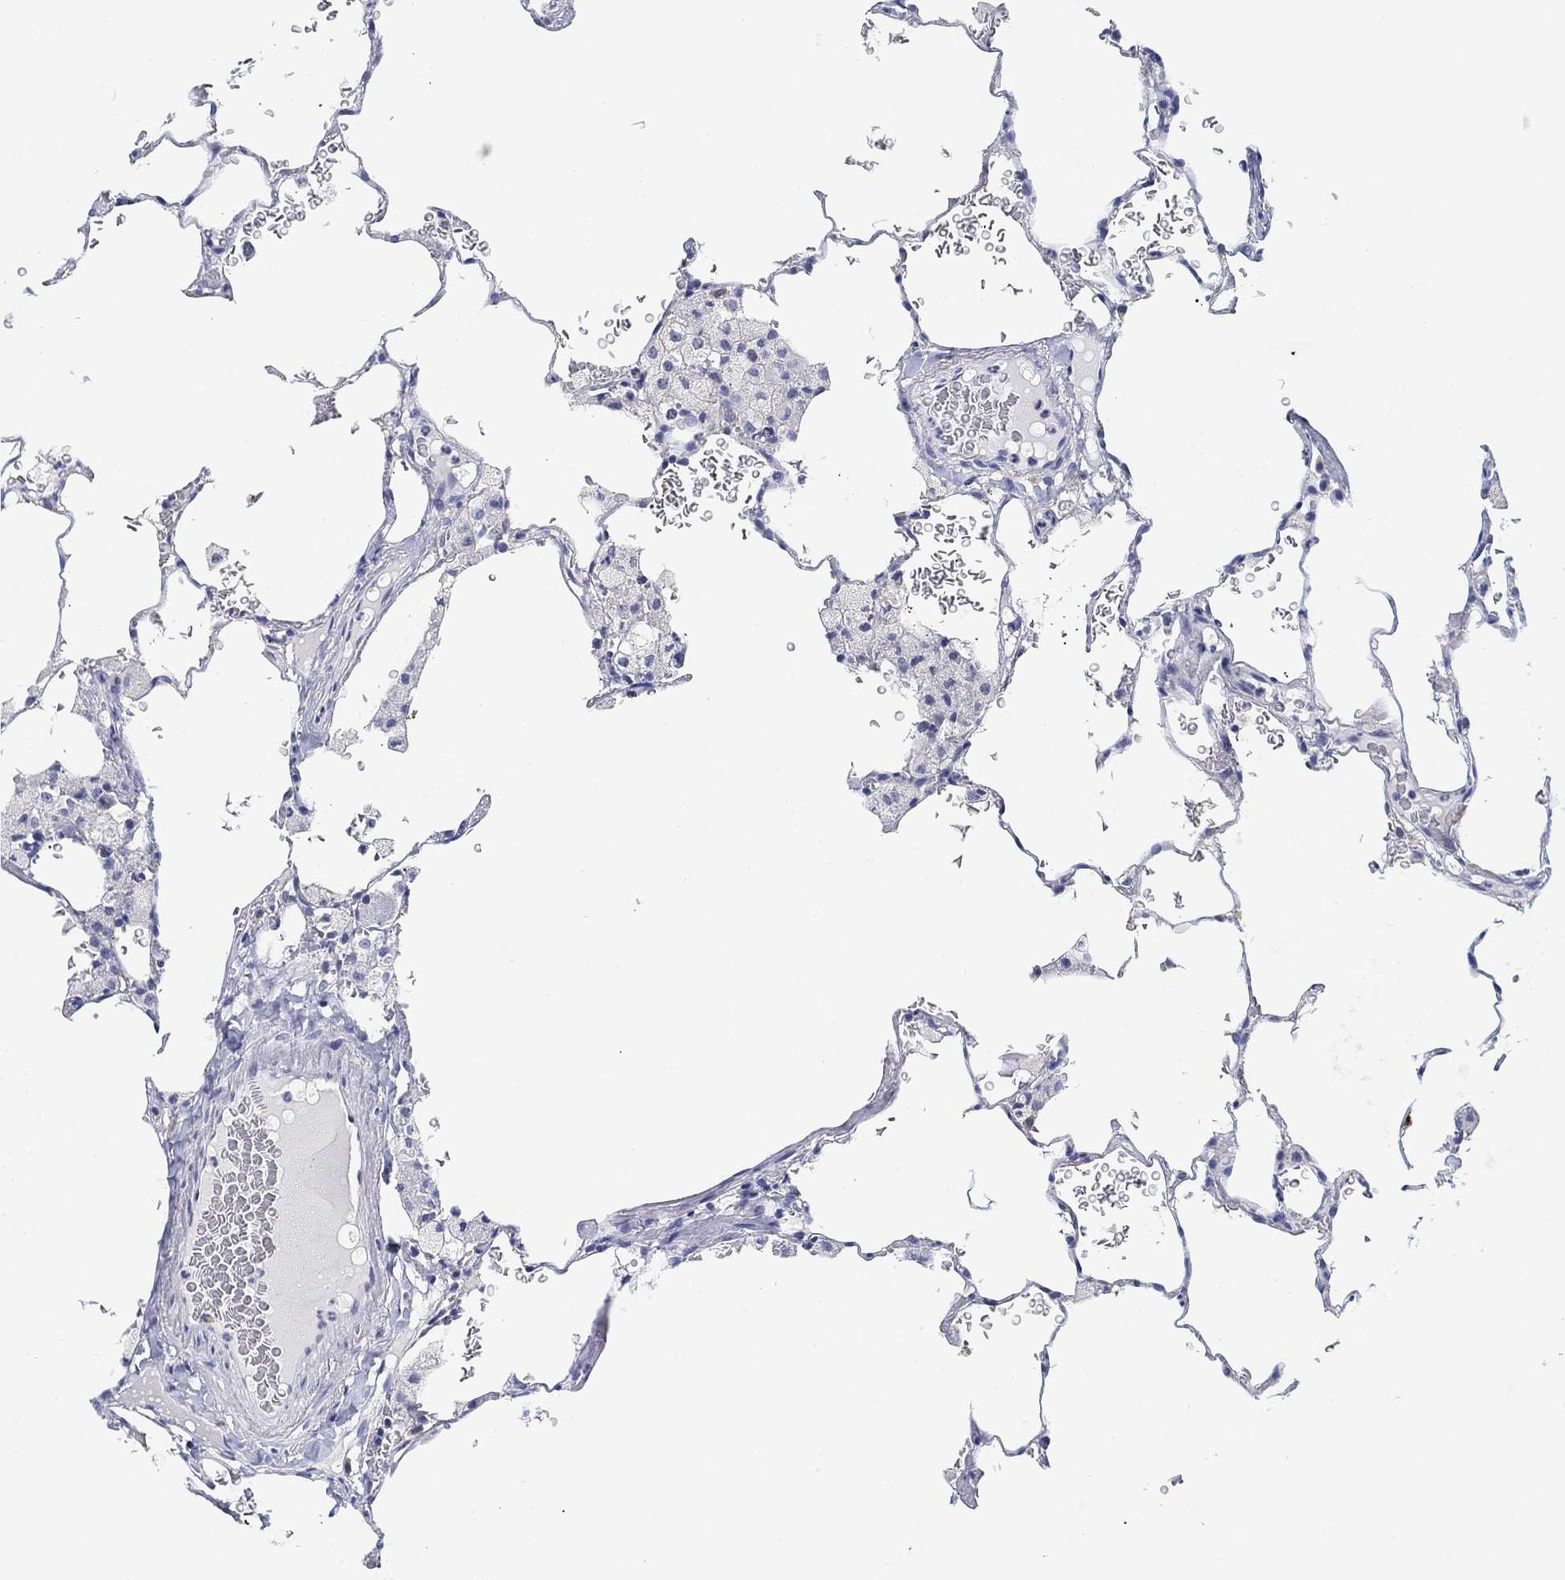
{"staining": {"intensity": "negative", "quantity": "none", "location": "none"}, "tissue": "lung", "cell_type": "Alveolar cells", "image_type": "normal", "snomed": [{"axis": "morphology", "description": "Normal tissue, NOS"}, {"axis": "morphology", "description": "Adenocarcinoma, metastatic, NOS"}, {"axis": "topography", "description": "Lung"}], "caption": "Alveolar cells show no significant protein expression in normal lung. (Stains: DAB (3,3'-diaminobenzidine) immunohistochemistry (IHC) with hematoxylin counter stain, Microscopy: brightfield microscopy at high magnification).", "gene": "CLUL1", "patient": {"sex": "male", "age": 45}}